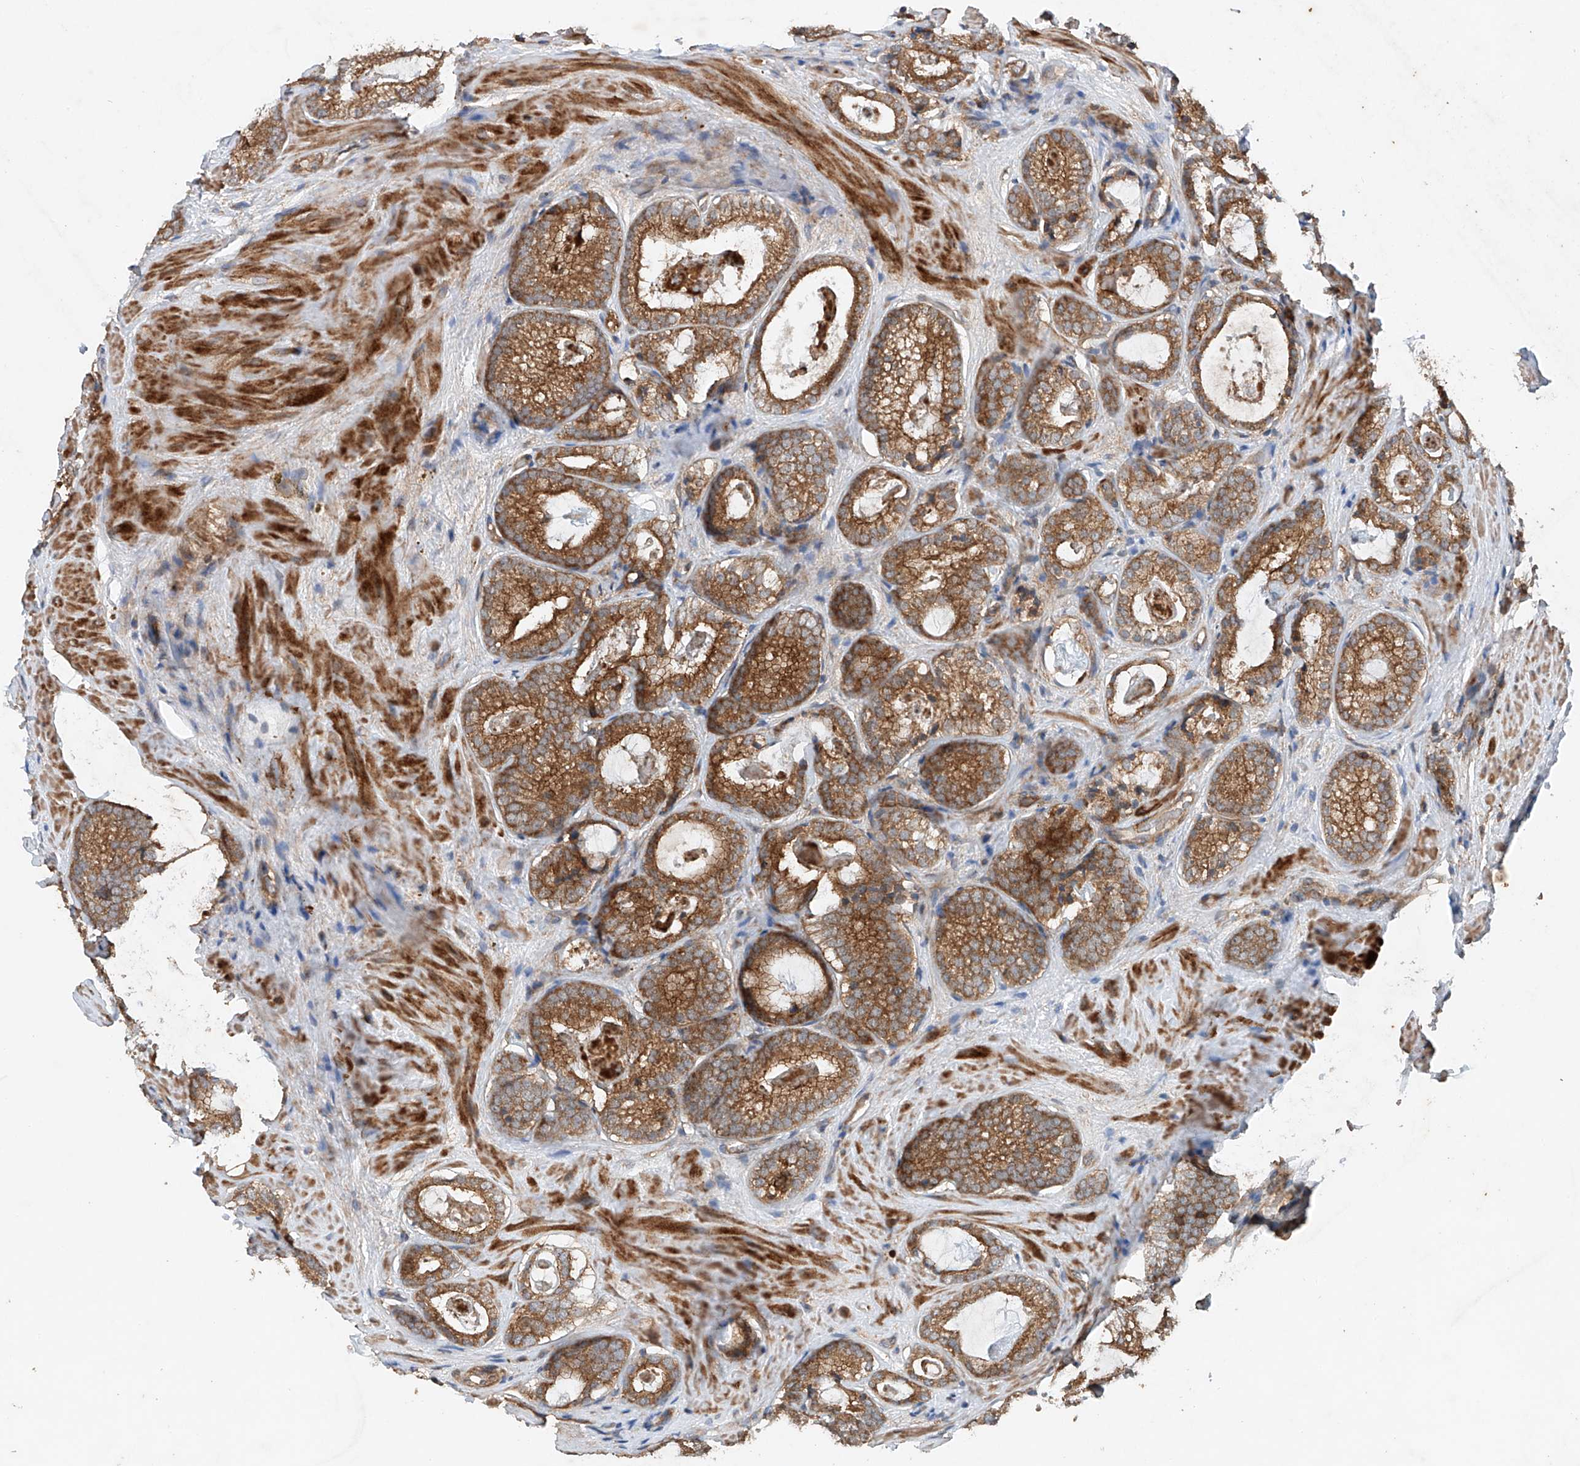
{"staining": {"intensity": "moderate", "quantity": ">75%", "location": "cytoplasmic/membranous"}, "tissue": "prostate cancer", "cell_type": "Tumor cells", "image_type": "cancer", "snomed": [{"axis": "morphology", "description": "Adenocarcinoma, High grade"}, {"axis": "topography", "description": "Prostate"}], "caption": "This is an image of immunohistochemistry staining of prostate cancer (high-grade adenocarcinoma), which shows moderate staining in the cytoplasmic/membranous of tumor cells.", "gene": "CEP85L", "patient": {"sex": "male", "age": 63}}